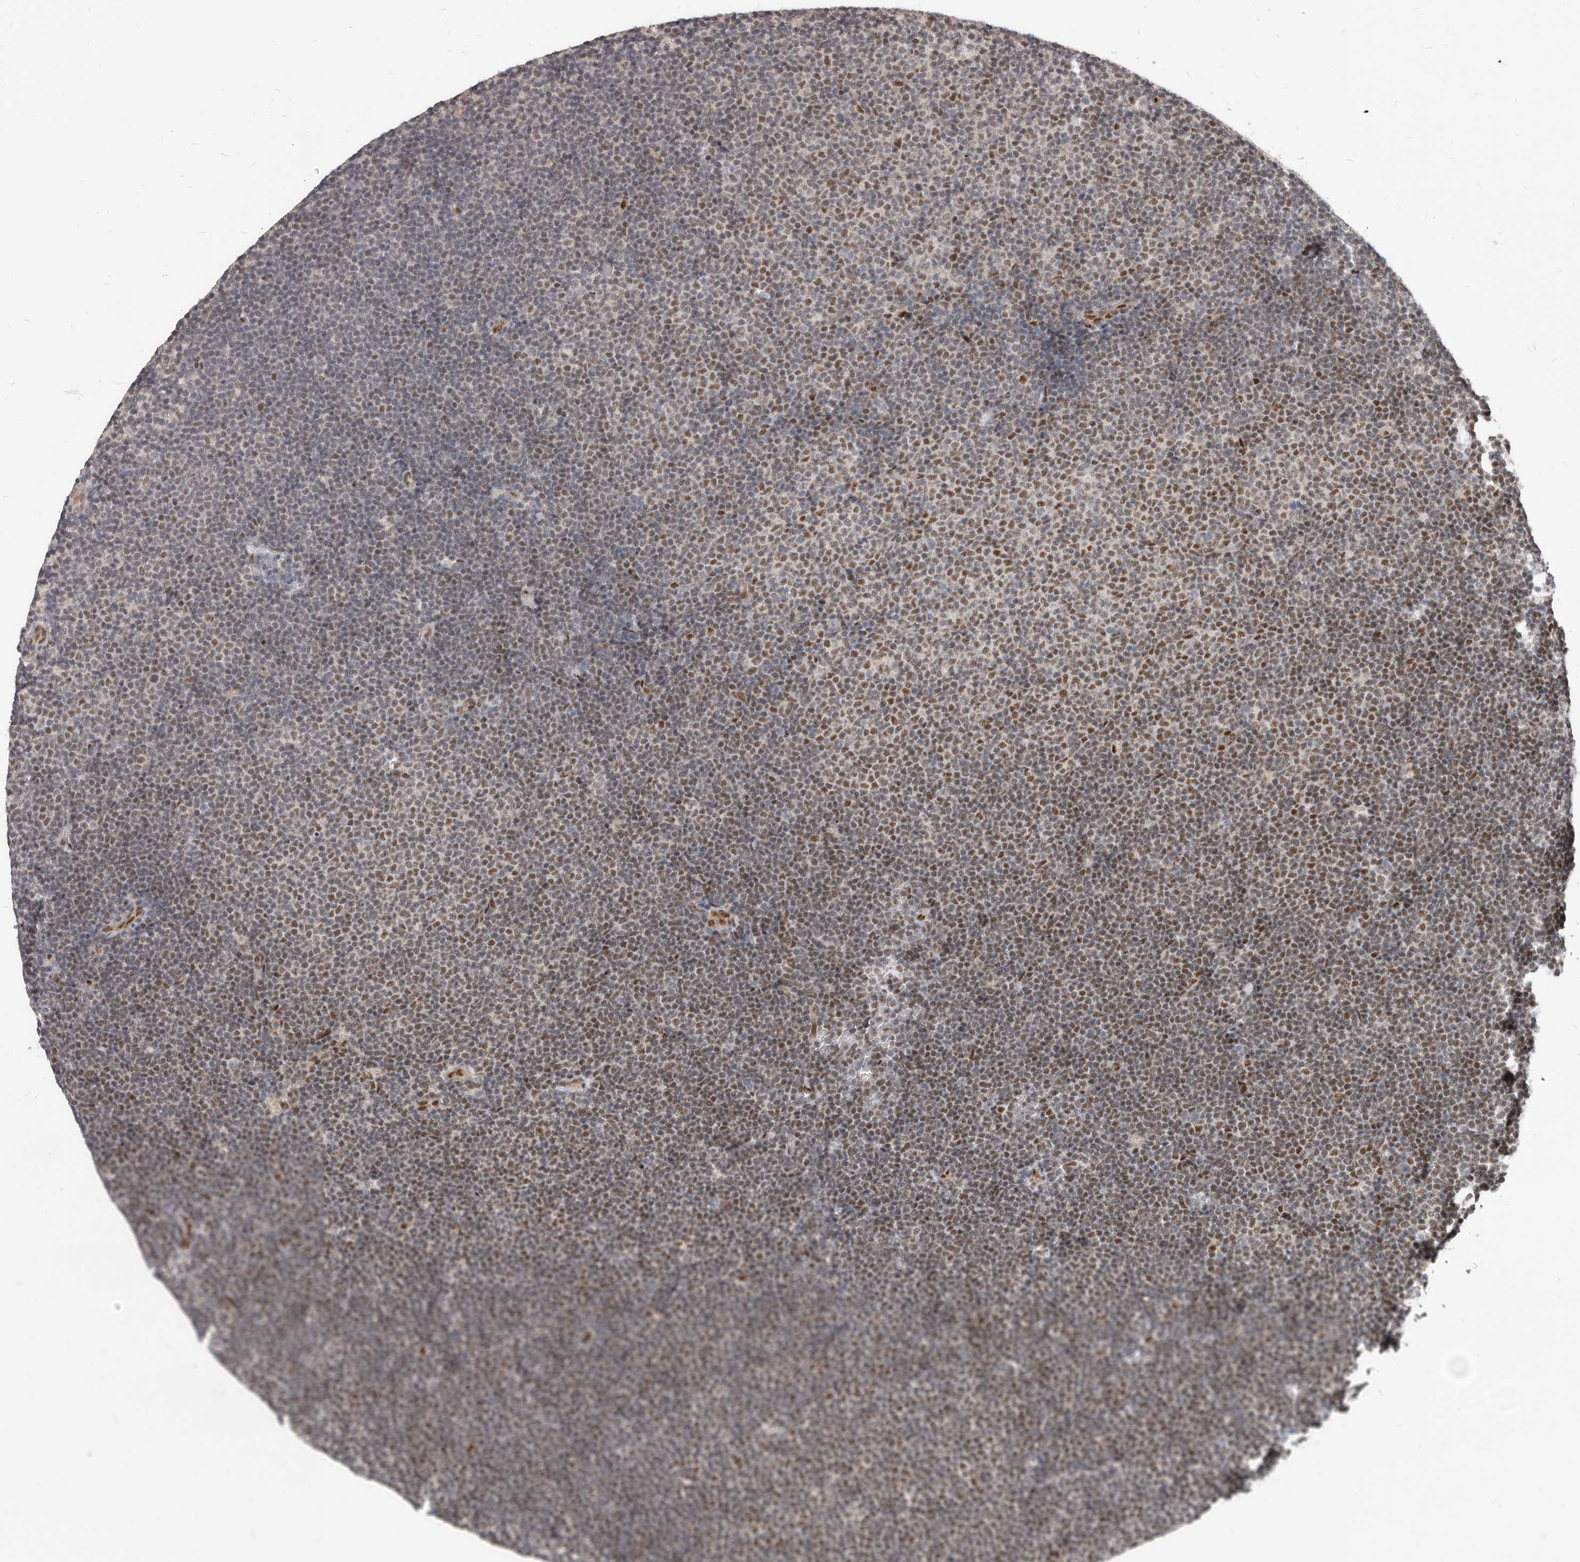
{"staining": {"intensity": "moderate", "quantity": "25%-75%", "location": "nuclear"}, "tissue": "lymphoma", "cell_type": "Tumor cells", "image_type": "cancer", "snomed": [{"axis": "morphology", "description": "Malignant lymphoma, non-Hodgkin's type, Low grade"}, {"axis": "topography", "description": "Lymph node"}], "caption": "Tumor cells exhibit moderate nuclear positivity in approximately 25%-75% of cells in lymphoma.", "gene": "ATF5", "patient": {"sex": "female", "age": 53}}